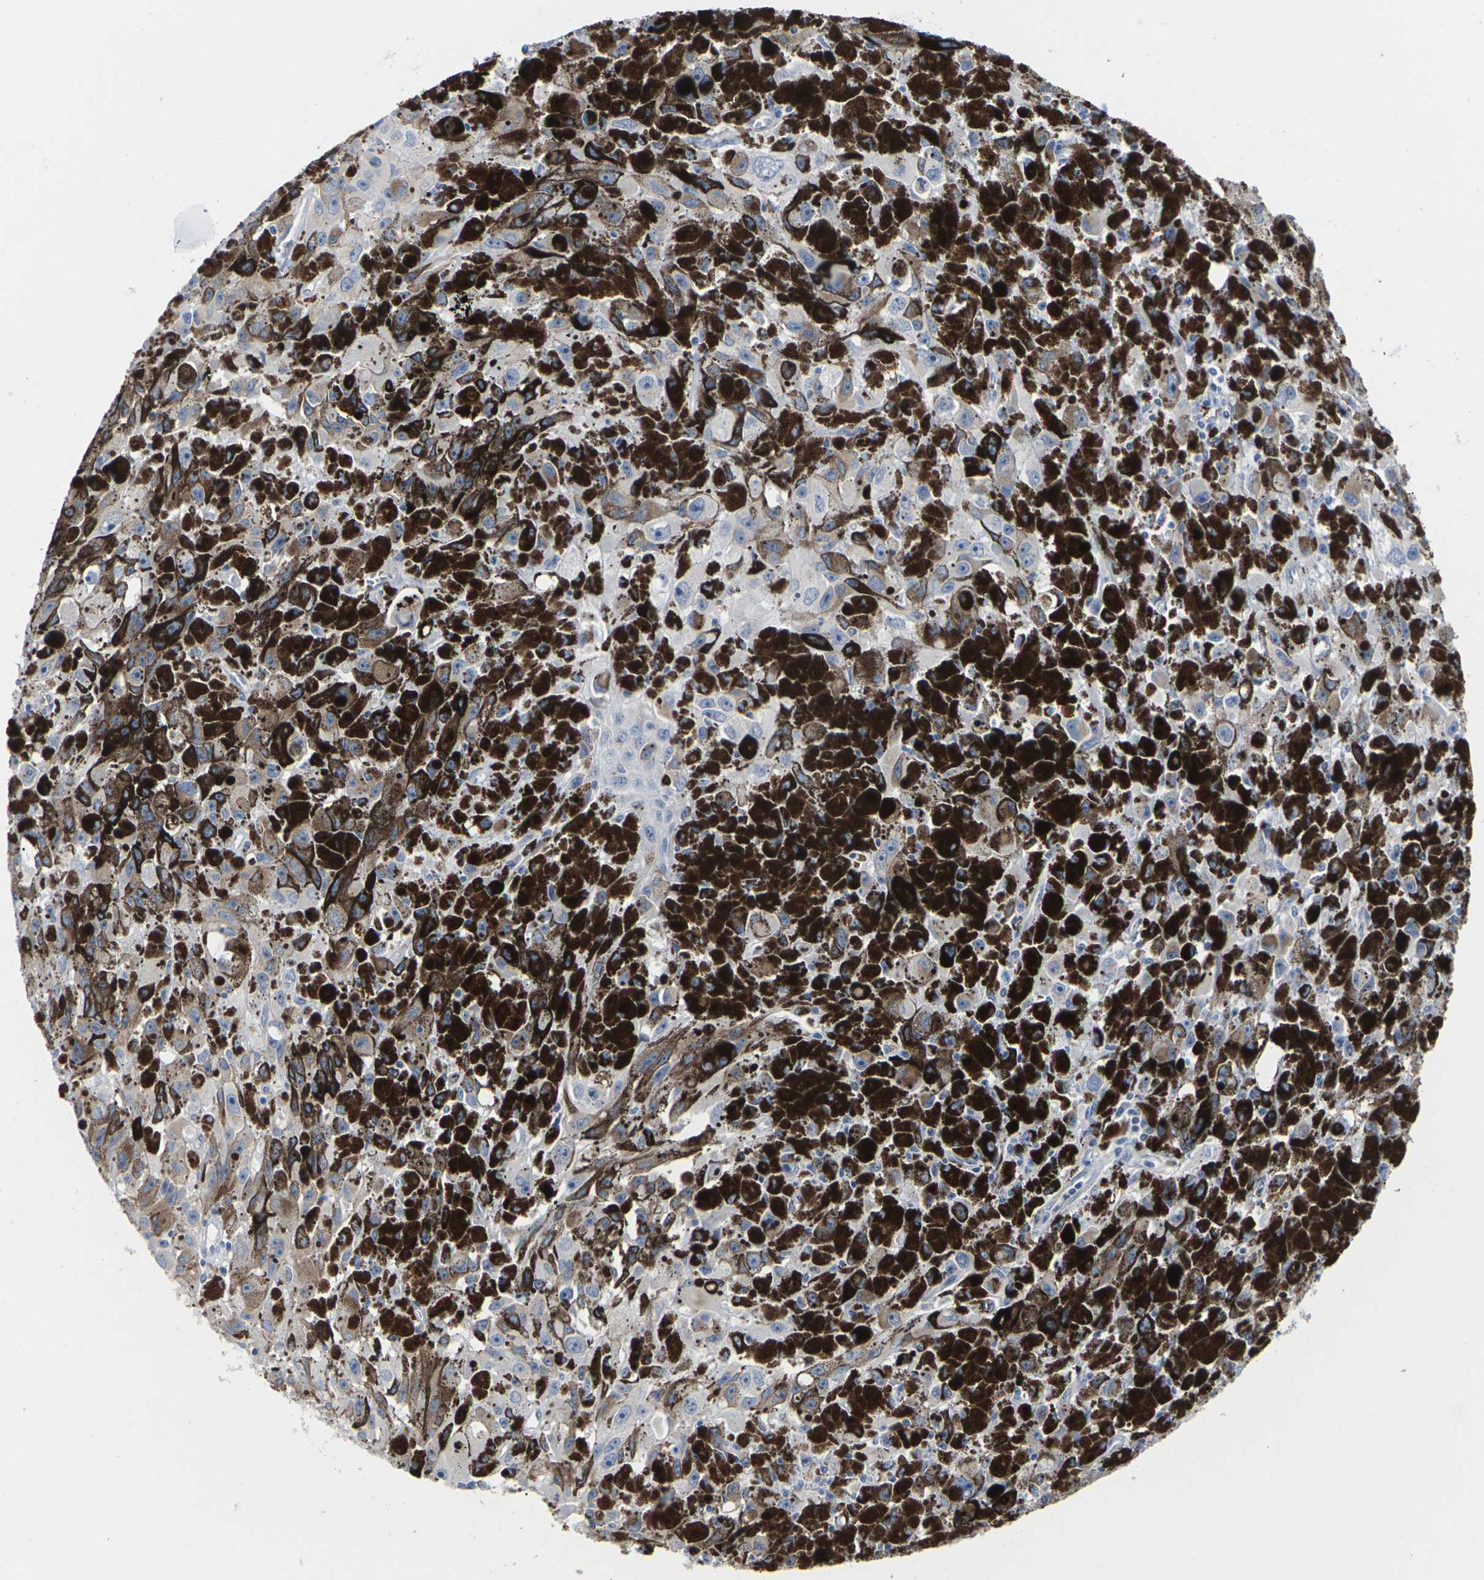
{"staining": {"intensity": "negative", "quantity": "none", "location": "none"}, "tissue": "melanoma", "cell_type": "Tumor cells", "image_type": "cancer", "snomed": [{"axis": "morphology", "description": "Malignant melanoma, NOS"}, {"axis": "topography", "description": "Skin"}], "caption": "Tumor cells show no significant protein positivity in malignant melanoma. (DAB immunohistochemistry (IHC) with hematoxylin counter stain).", "gene": "TMCO4", "patient": {"sex": "female", "age": 104}}